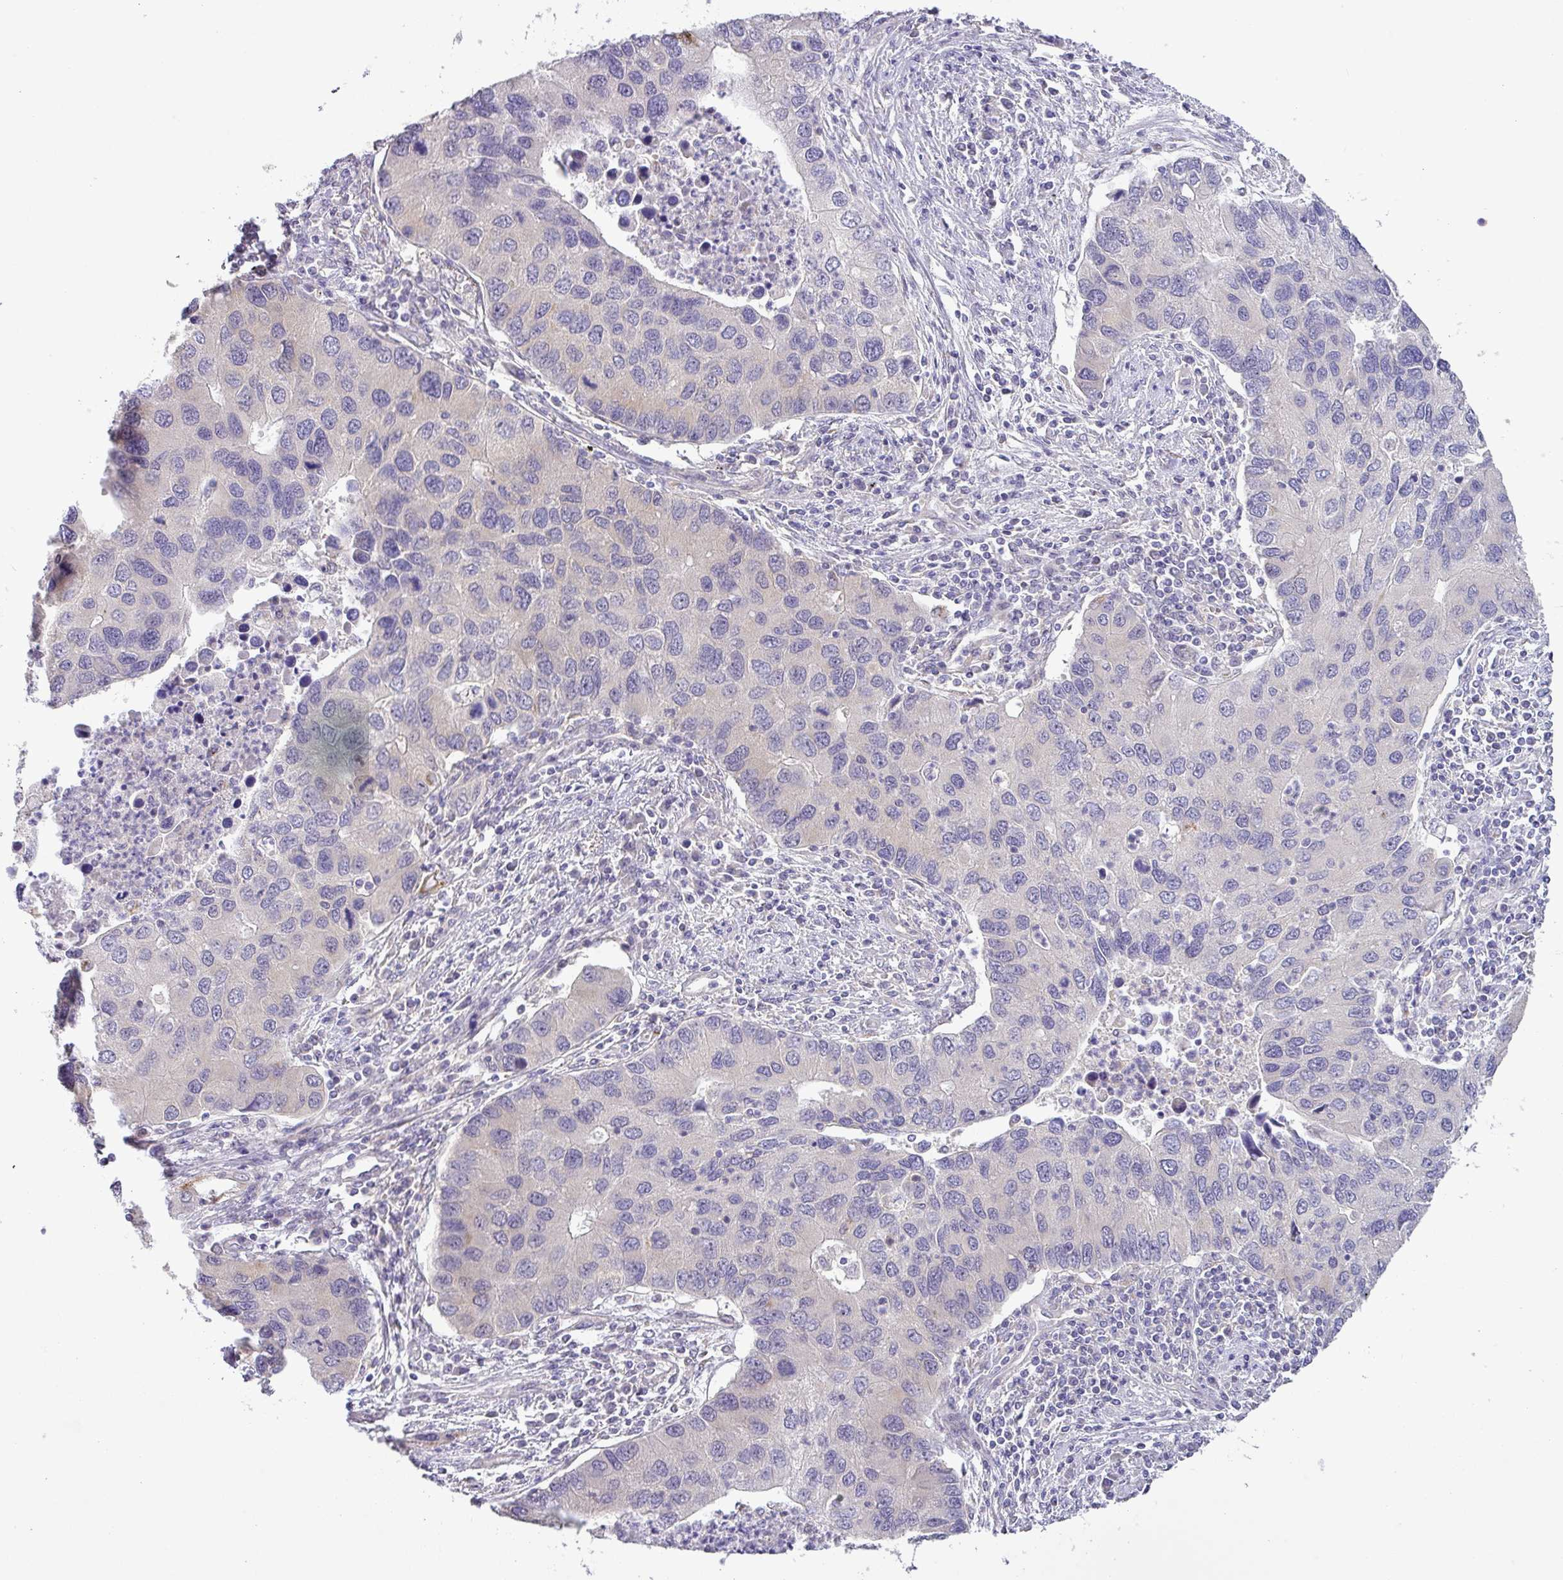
{"staining": {"intensity": "negative", "quantity": "none", "location": "none"}, "tissue": "lung cancer", "cell_type": "Tumor cells", "image_type": "cancer", "snomed": [{"axis": "morphology", "description": "Aneuploidy"}, {"axis": "morphology", "description": "Adenocarcinoma, NOS"}, {"axis": "topography", "description": "Lymph node"}, {"axis": "topography", "description": "Lung"}], "caption": "This is an immunohistochemistry (IHC) photomicrograph of human lung cancer. There is no positivity in tumor cells.", "gene": "GALNT12", "patient": {"sex": "female", "age": 74}}